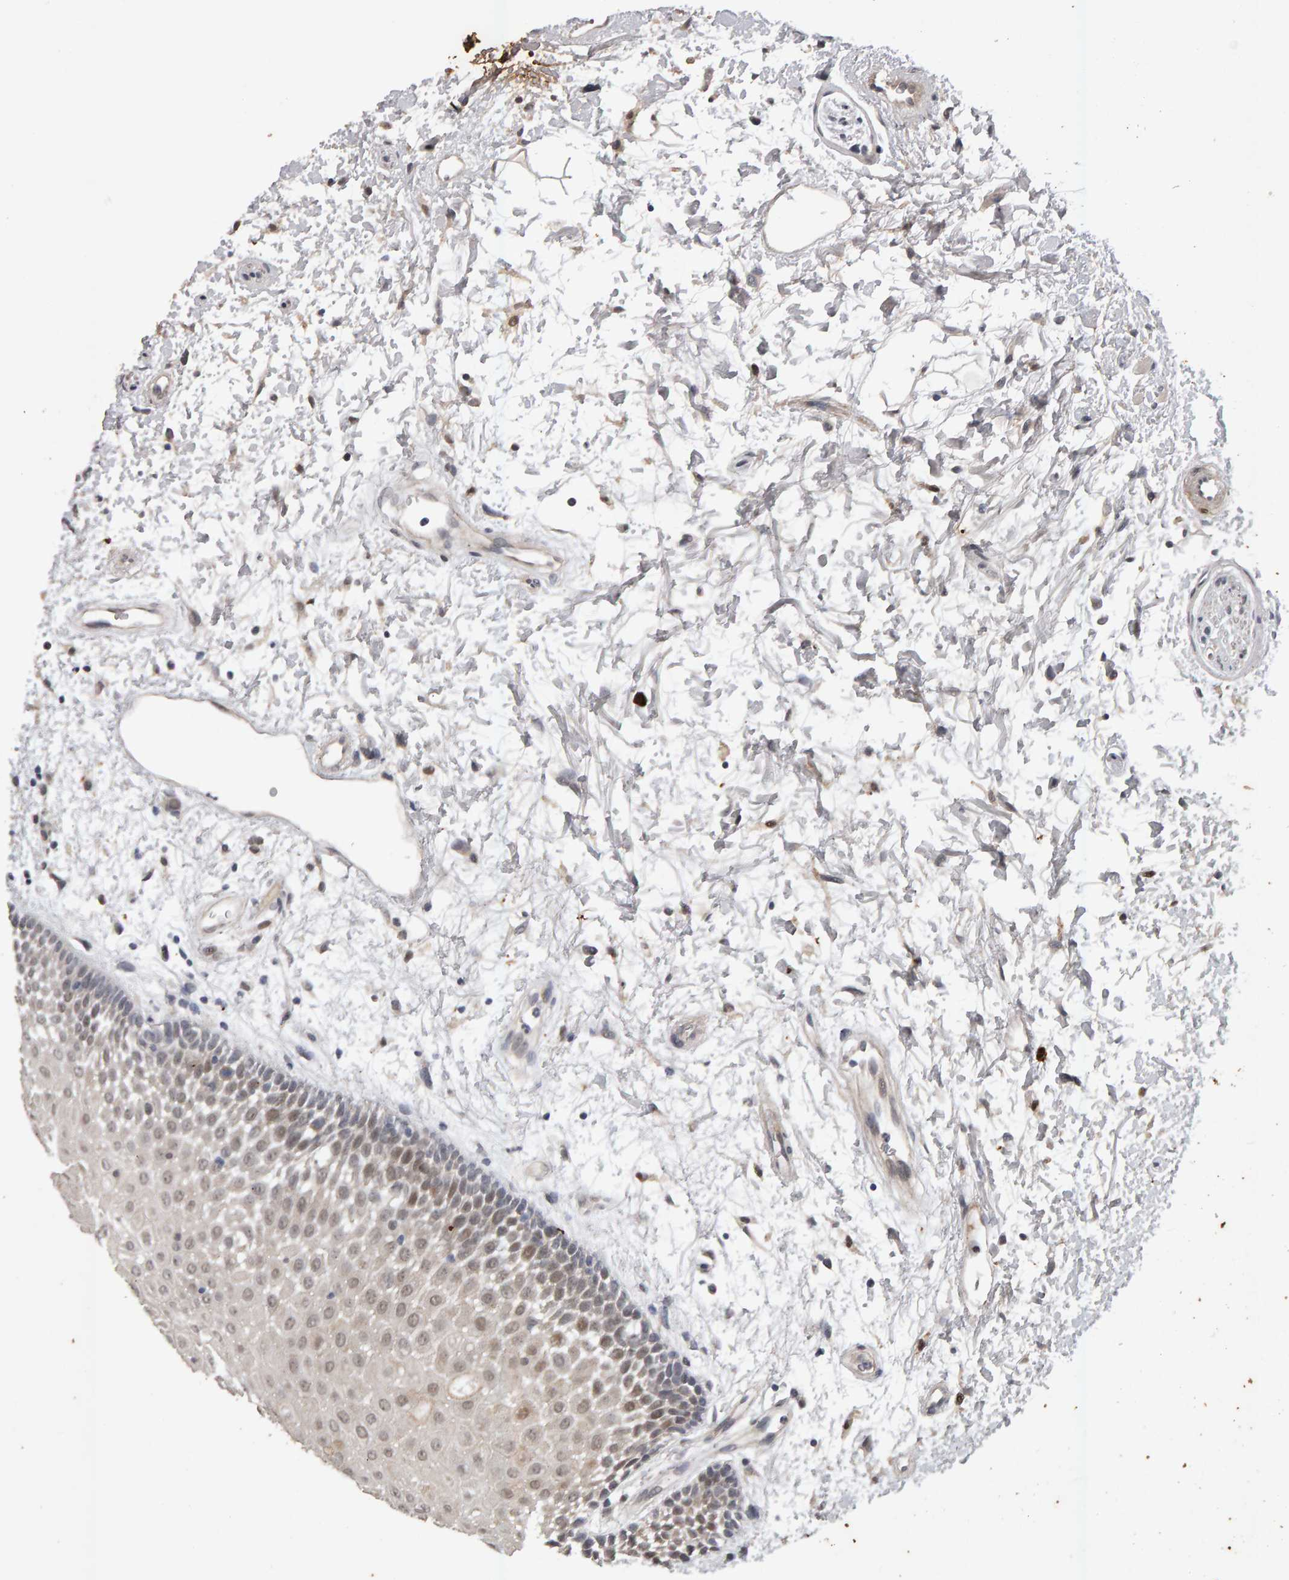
{"staining": {"intensity": "weak", "quantity": "25%-75%", "location": "cytoplasmic/membranous,nuclear"}, "tissue": "oral mucosa", "cell_type": "Squamous epithelial cells", "image_type": "normal", "snomed": [{"axis": "morphology", "description": "Normal tissue, NOS"}, {"axis": "topography", "description": "Skeletal muscle"}, {"axis": "topography", "description": "Oral tissue"}, {"axis": "topography", "description": "Peripheral nerve tissue"}], "caption": "Oral mucosa stained with immunohistochemistry (IHC) exhibits weak cytoplasmic/membranous,nuclear positivity in approximately 25%-75% of squamous epithelial cells. The protein of interest is stained brown, and the nuclei are stained in blue (DAB (3,3'-diaminobenzidine) IHC with brightfield microscopy, high magnification).", "gene": "IPO8", "patient": {"sex": "female", "age": 84}}